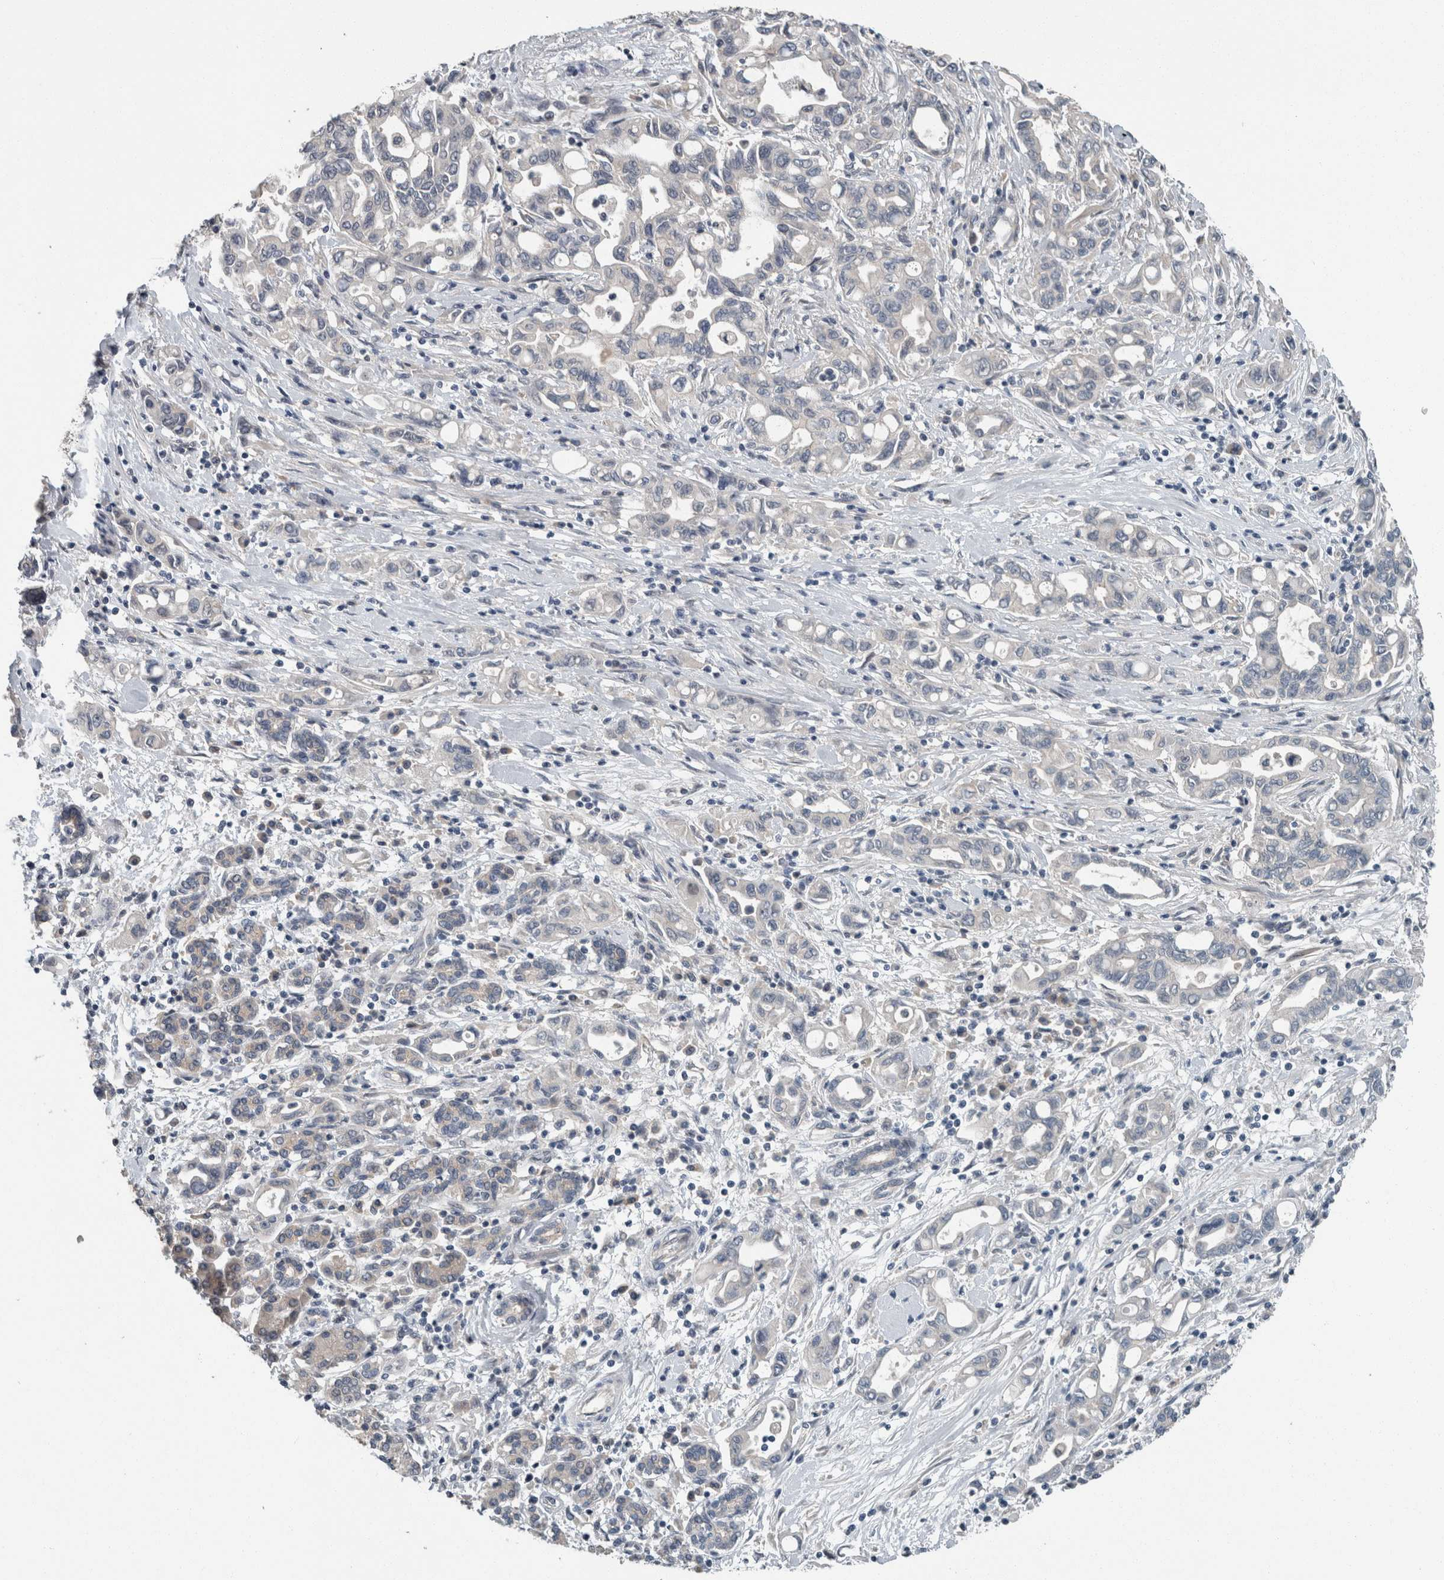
{"staining": {"intensity": "negative", "quantity": "none", "location": "none"}, "tissue": "pancreatic cancer", "cell_type": "Tumor cells", "image_type": "cancer", "snomed": [{"axis": "morphology", "description": "Adenocarcinoma, NOS"}, {"axis": "topography", "description": "Pancreas"}], "caption": "Protein analysis of pancreatic cancer (adenocarcinoma) exhibits no significant staining in tumor cells. (Immunohistochemistry (ihc), brightfield microscopy, high magnification).", "gene": "KNTC1", "patient": {"sex": "female", "age": 57}}